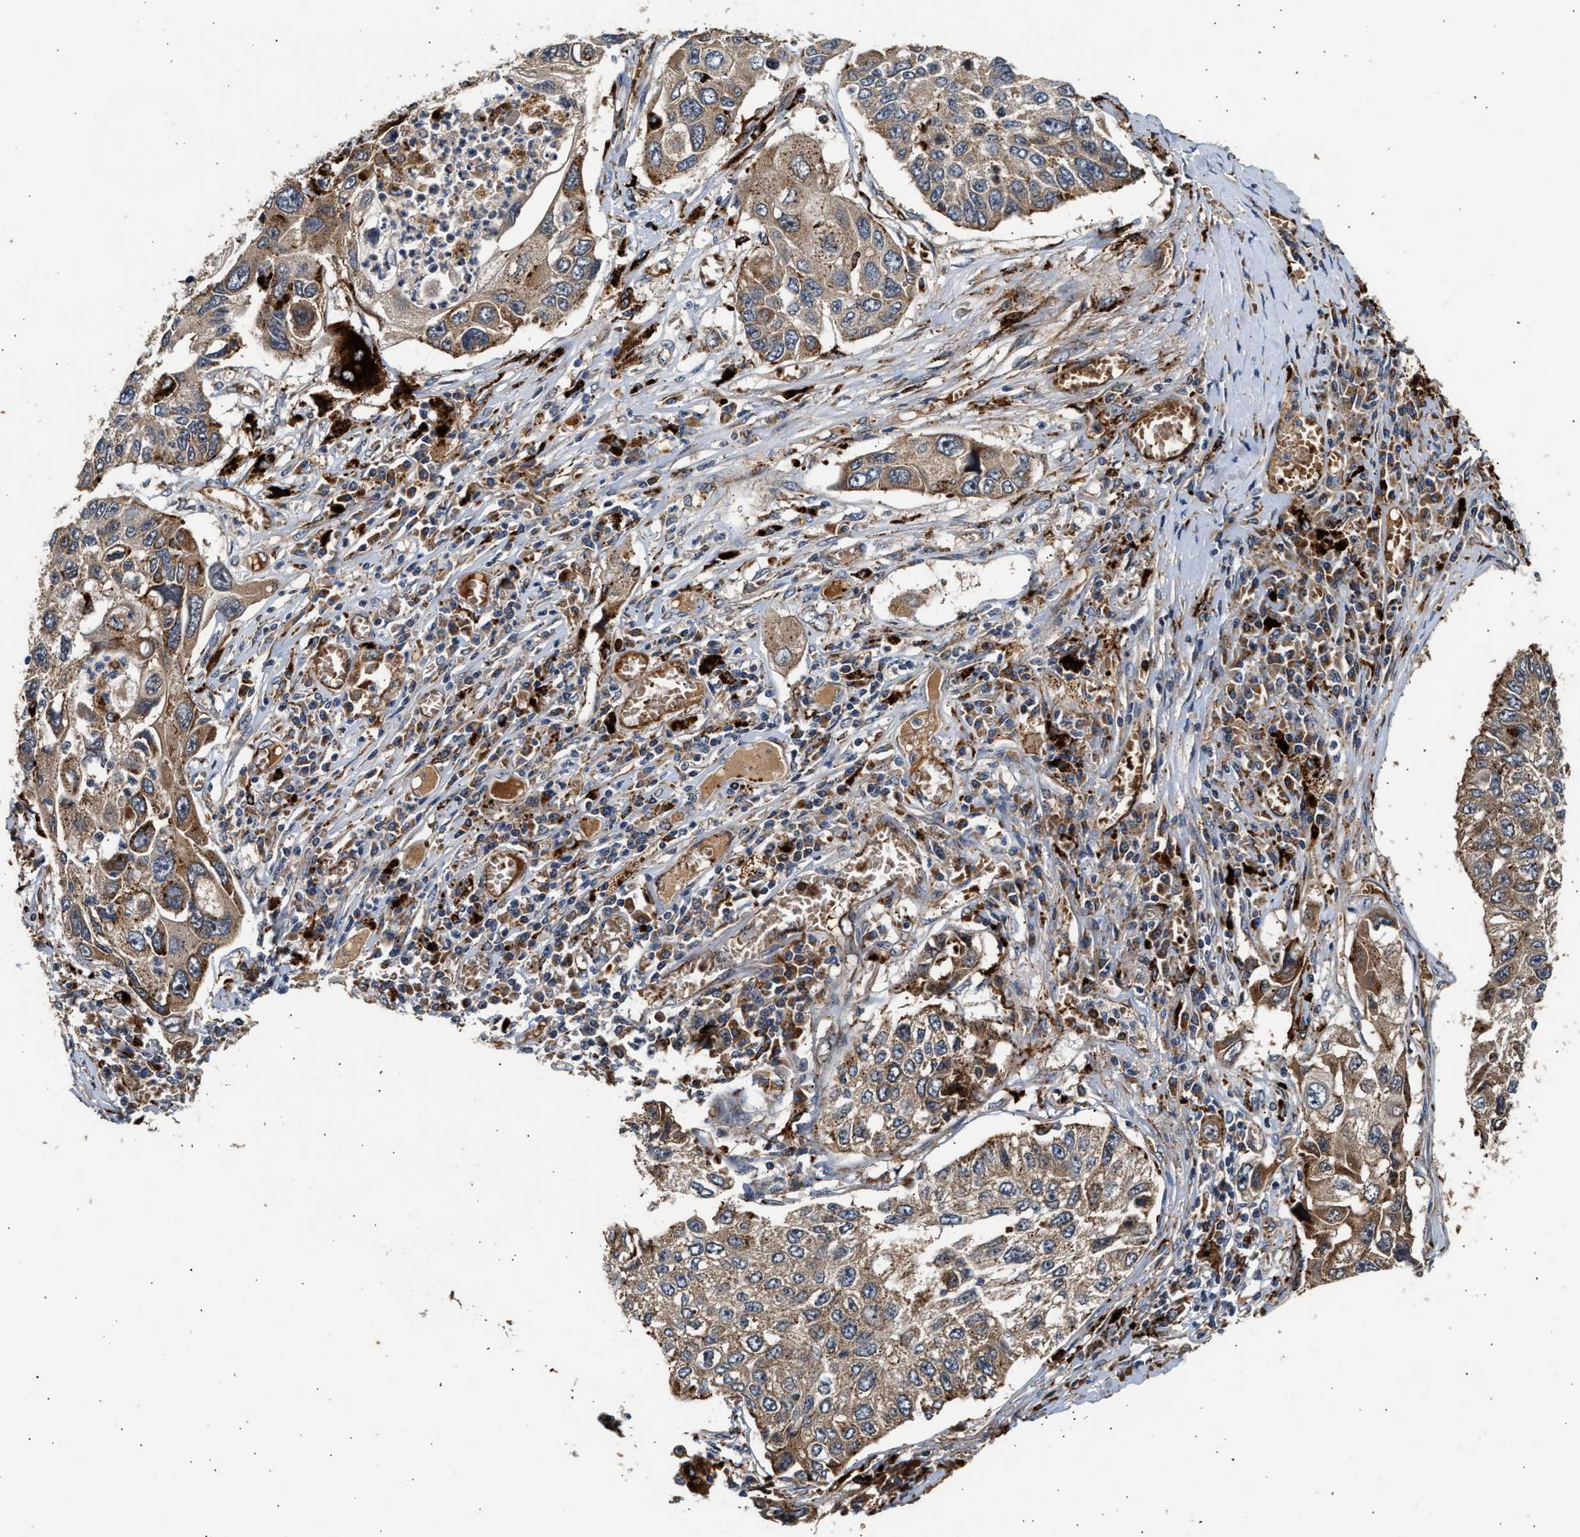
{"staining": {"intensity": "weak", "quantity": ">75%", "location": "cytoplasmic/membranous"}, "tissue": "lung cancer", "cell_type": "Tumor cells", "image_type": "cancer", "snomed": [{"axis": "morphology", "description": "Squamous cell carcinoma, NOS"}, {"axis": "topography", "description": "Lung"}], "caption": "Weak cytoplasmic/membranous expression for a protein is seen in about >75% of tumor cells of lung squamous cell carcinoma using immunohistochemistry.", "gene": "PLD3", "patient": {"sex": "male", "age": 71}}